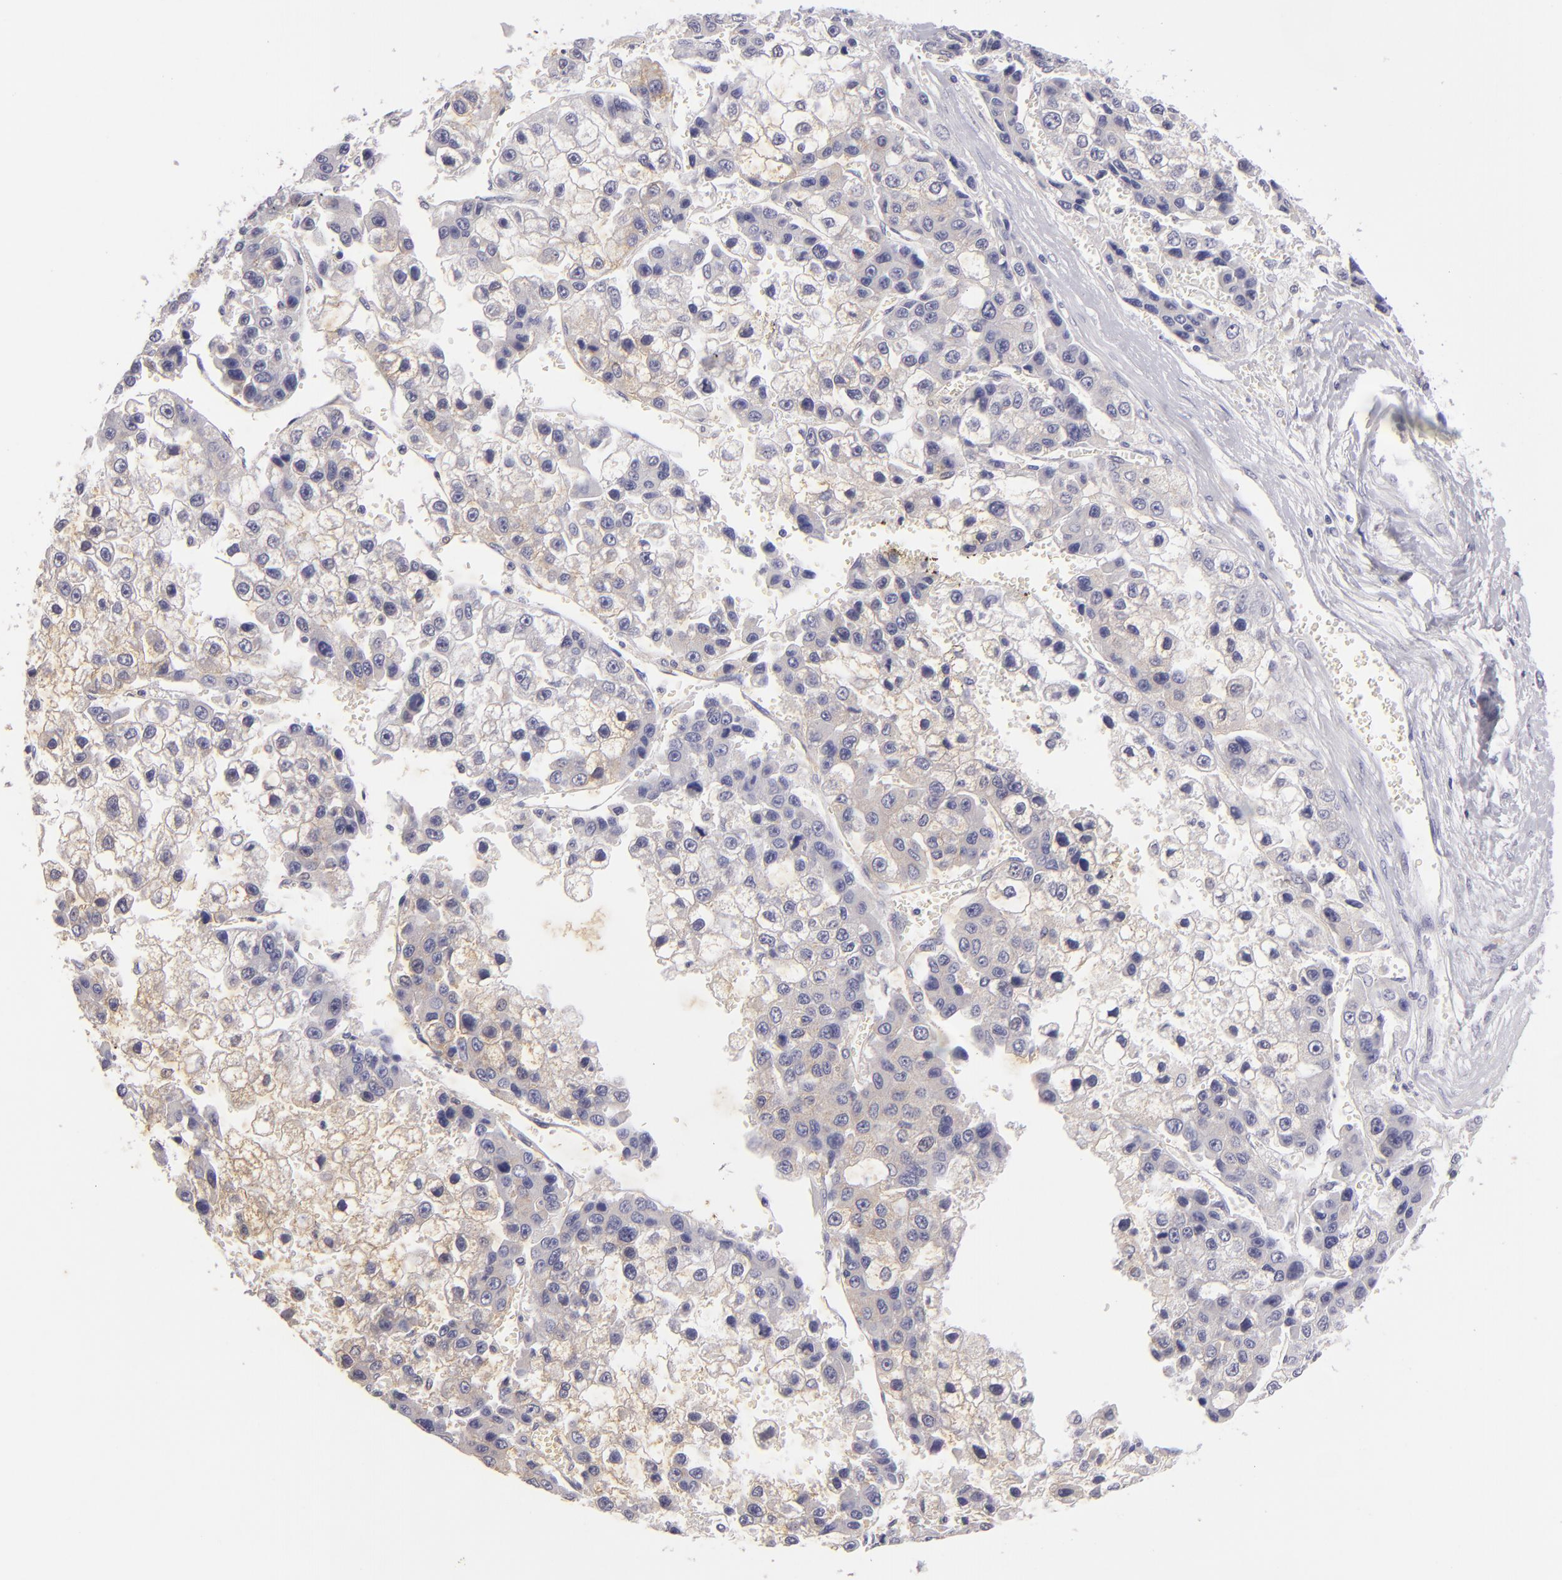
{"staining": {"intensity": "negative", "quantity": "none", "location": "none"}, "tissue": "liver cancer", "cell_type": "Tumor cells", "image_type": "cancer", "snomed": [{"axis": "morphology", "description": "Carcinoma, Hepatocellular, NOS"}, {"axis": "topography", "description": "Liver"}], "caption": "Tumor cells are negative for protein expression in human liver cancer (hepatocellular carcinoma).", "gene": "TNNC1", "patient": {"sex": "female", "age": 66}}